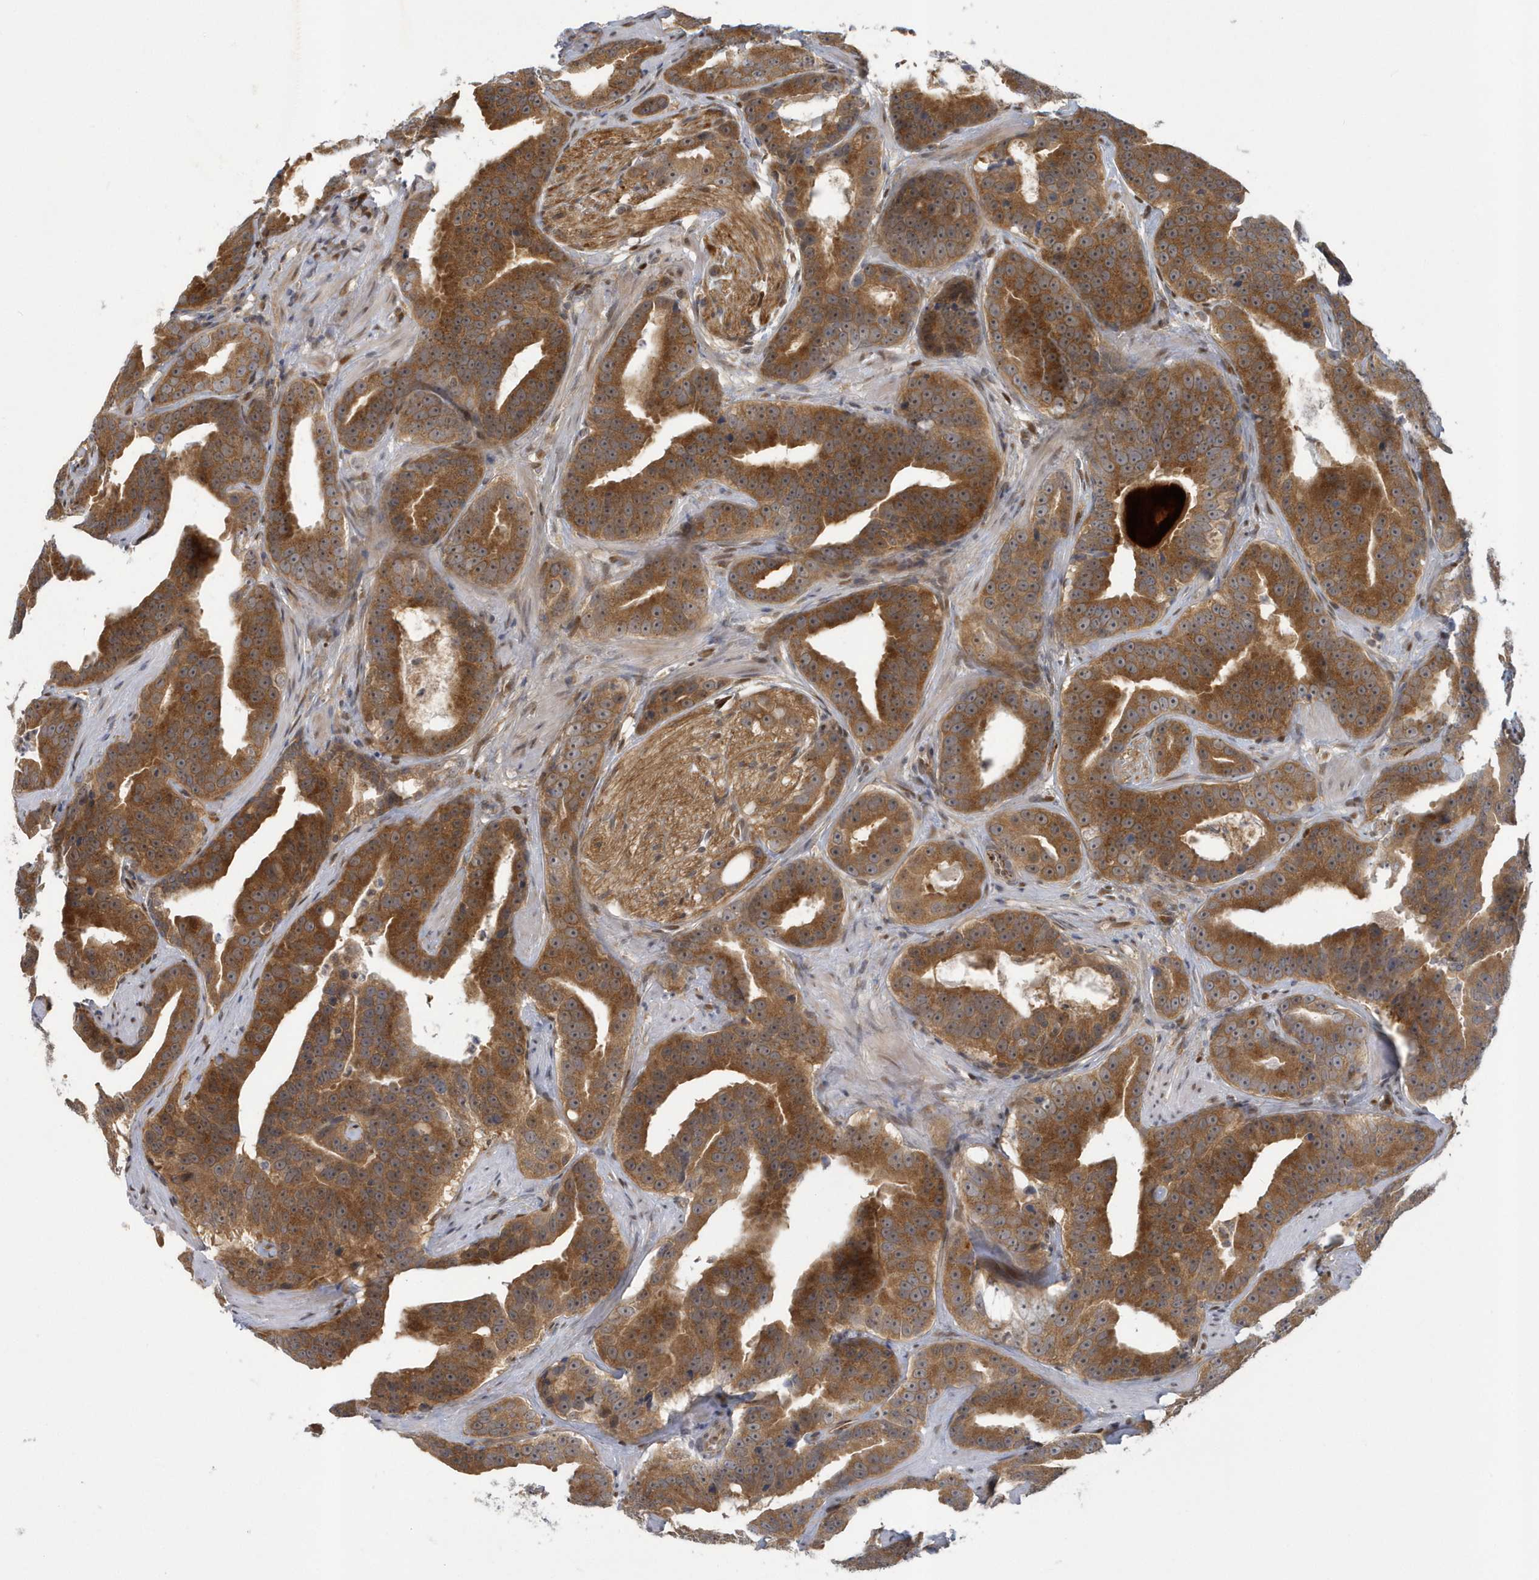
{"staining": {"intensity": "strong", "quantity": ">75%", "location": "cytoplasmic/membranous"}, "tissue": "prostate cancer", "cell_type": "Tumor cells", "image_type": "cancer", "snomed": [{"axis": "morphology", "description": "Adenocarcinoma, Low grade"}, {"axis": "topography", "description": "Prostate"}], "caption": "Protein expression analysis of prostate cancer demonstrates strong cytoplasmic/membranous positivity in about >75% of tumor cells.", "gene": "ATG4A", "patient": {"sex": "male", "age": 59}}